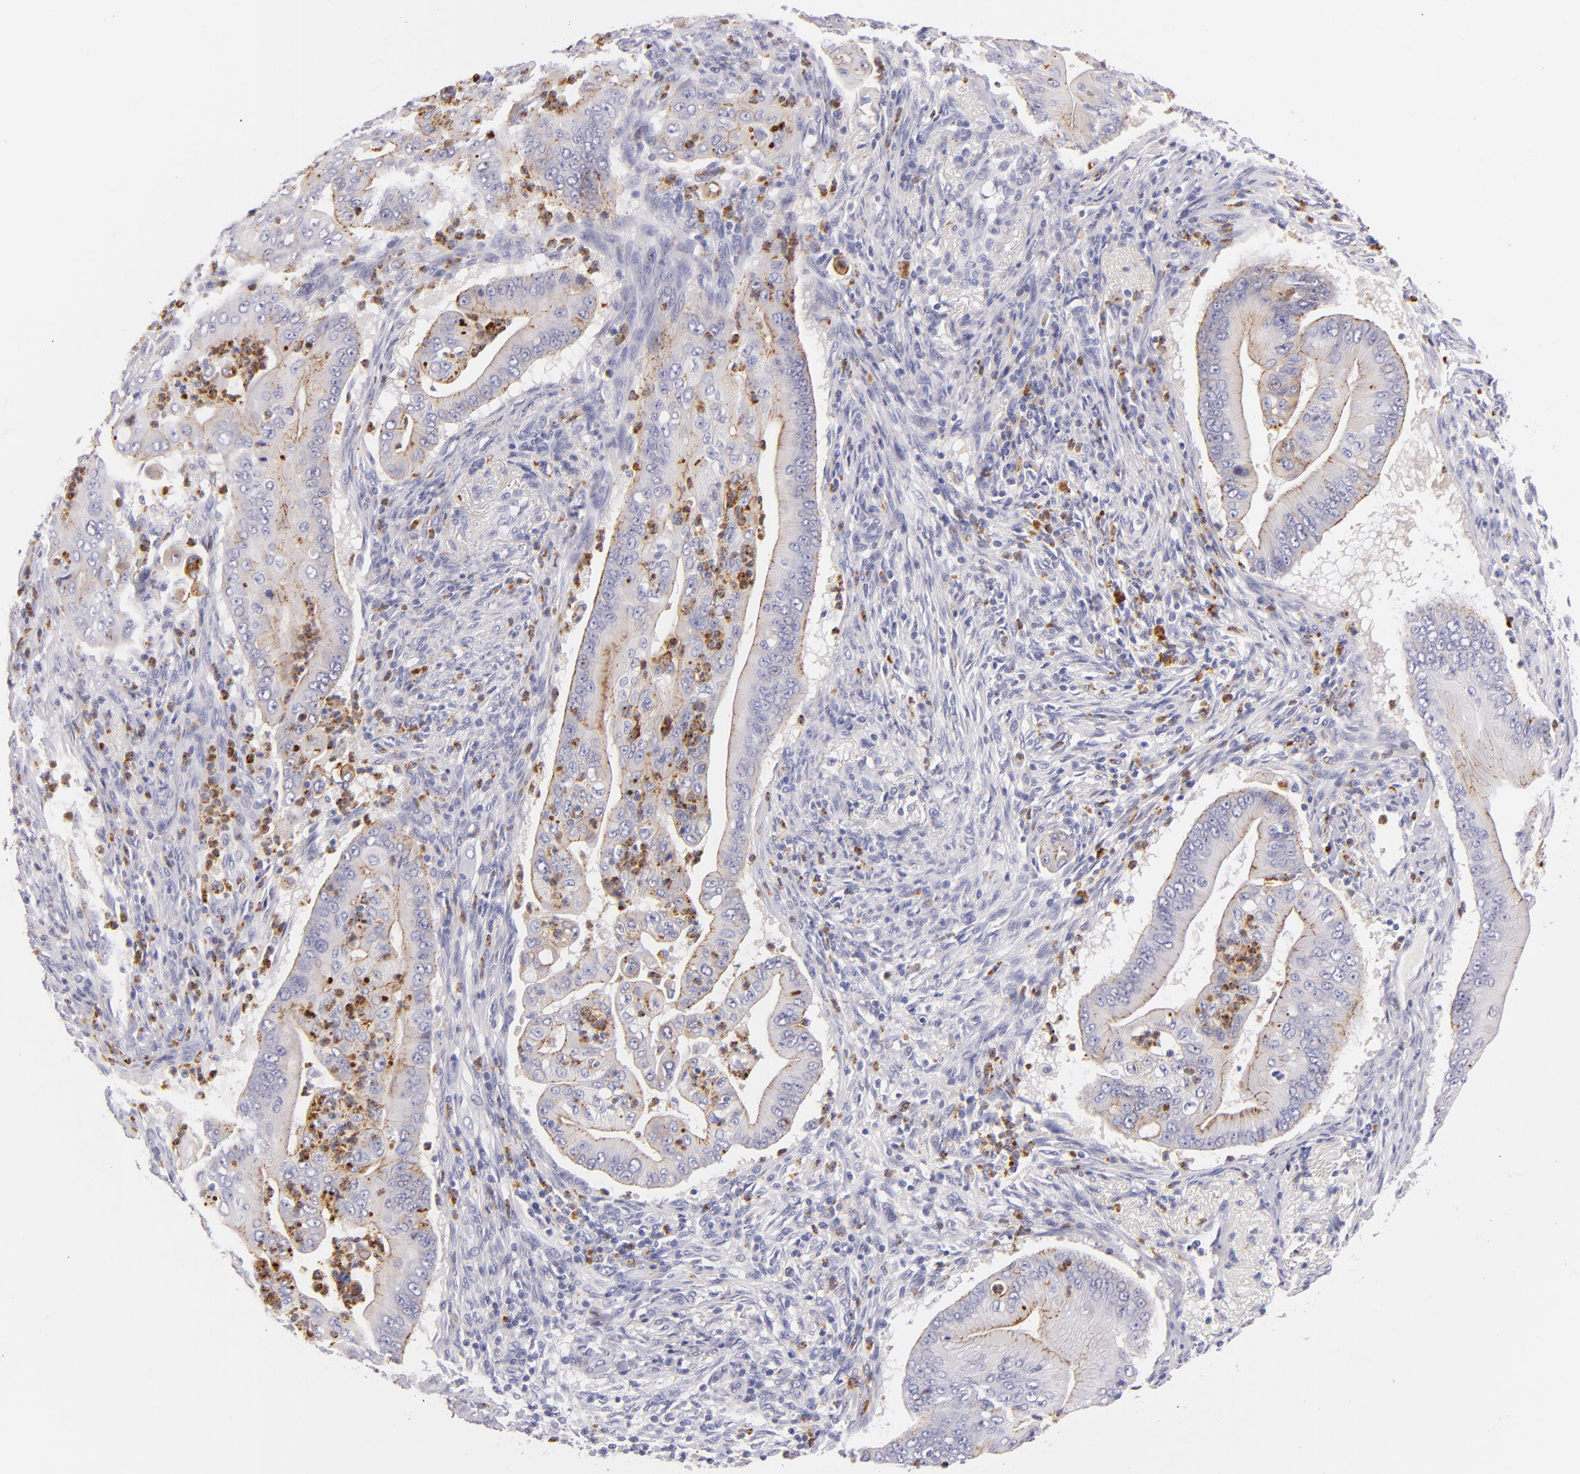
{"staining": {"intensity": "moderate", "quantity": "25%-75%", "location": "cytoplasmic/membranous"}, "tissue": "pancreatic cancer", "cell_type": "Tumor cells", "image_type": "cancer", "snomed": [{"axis": "morphology", "description": "Adenocarcinoma, NOS"}, {"axis": "topography", "description": "Pancreas"}], "caption": "Immunohistochemical staining of human pancreatic cancer (adenocarcinoma) reveals moderate cytoplasmic/membranous protein expression in about 25%-75% of tumor cells.", "gene": "CDH3", "patient": {"sex": "male", "age": 62}}